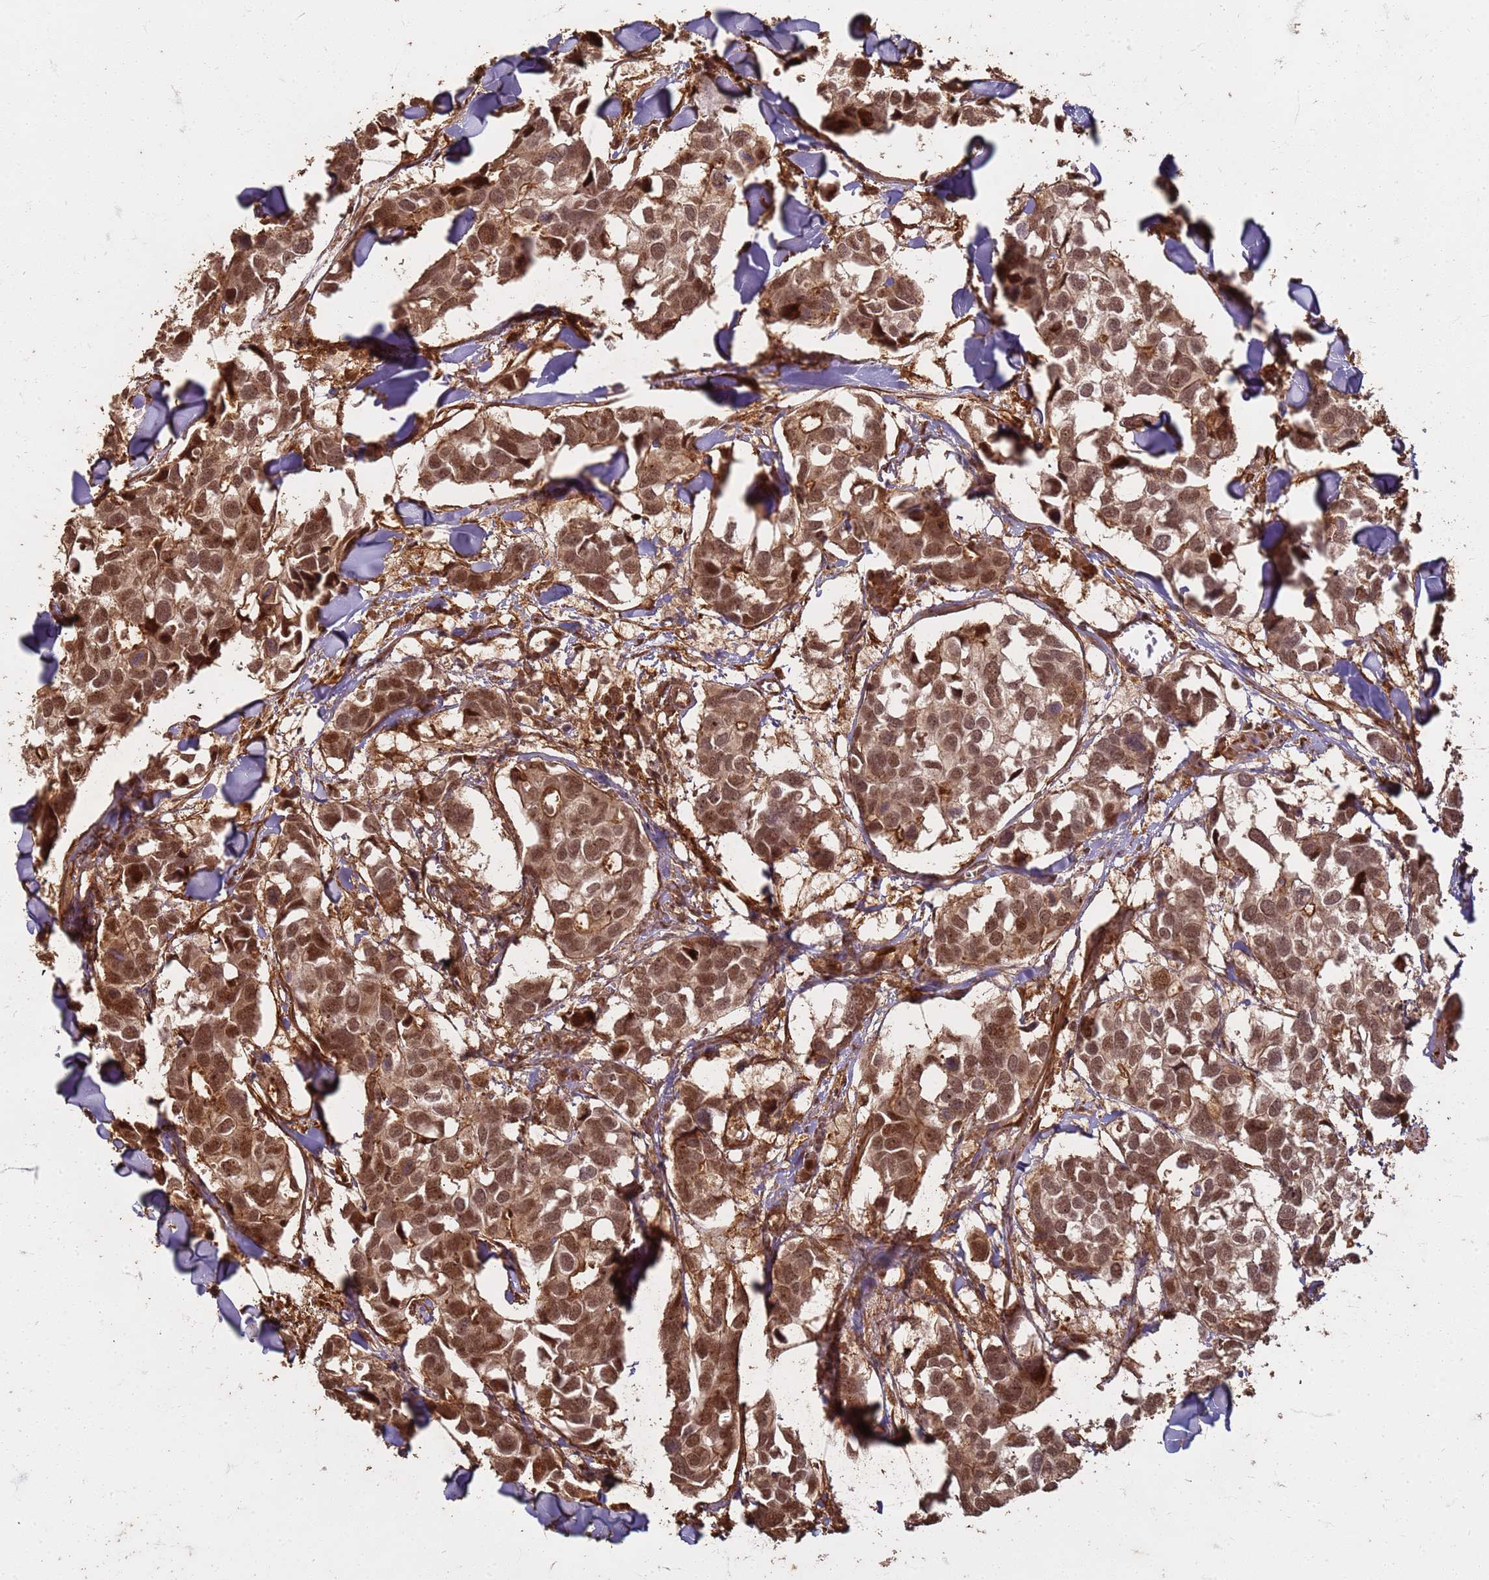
{"staining": {"intensity": "moderate", "quantity": ">75%", "location": "cytoplasmic/membranous,nuclear"}, "tissue": "breast cancer", "cell_type": "Tumor cells", "image_type": "cancer", "snomed": [{"axis": "morphology", "description": "Duct carcinoma"}, {"axis": "topography", "description": "Breast"}], "caption": "Breast intraductal carcinoma tissue shows moderate cytoplasmic/membranous and nuclear positivity in approximately >75% of tumor cells", "gene": "KIF26A", "patient": {"sex": "female", "age": 83}}